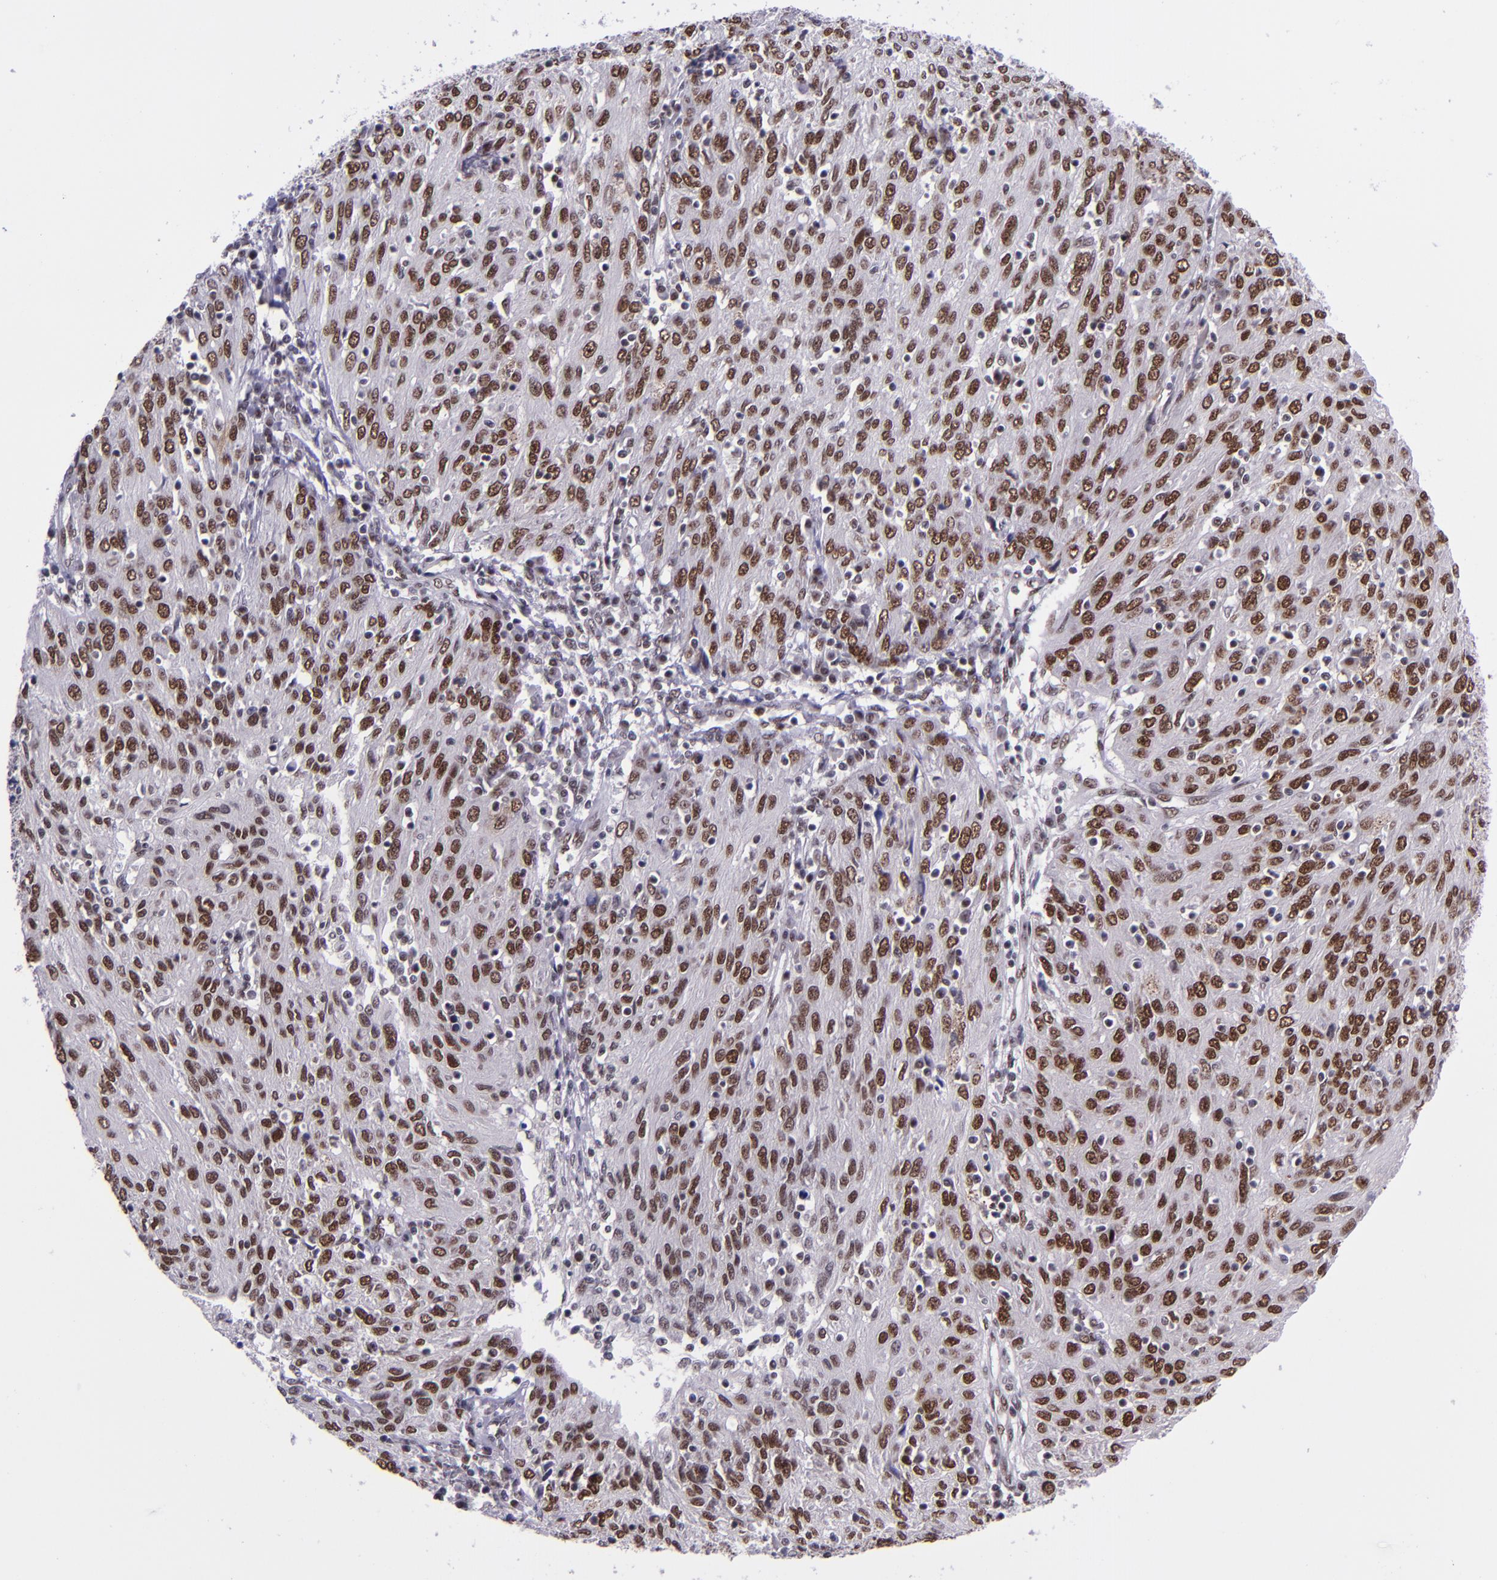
{"staining": {"intensity": "moderate", "quantity": ">75%", "location": "nuclear"}, "tissue": "ovarian cancer", "cell_type": "Tumor cells", "image_type": "cancer", "snomed": [{"axis": "morphology", "description": "Carcinoma, endometroid"}, {"axis": "topography", "description": "Ovary"}], "caption": "This histopathology image demonstrates immunohistochemistry (IHC) staining of ovarian endometroid carcinoma, with medium moderate nuclear staining in approximately >75% of tumor cells.", "gene": "GPKOW", "patient": {"sex": "female", "age": 50}}